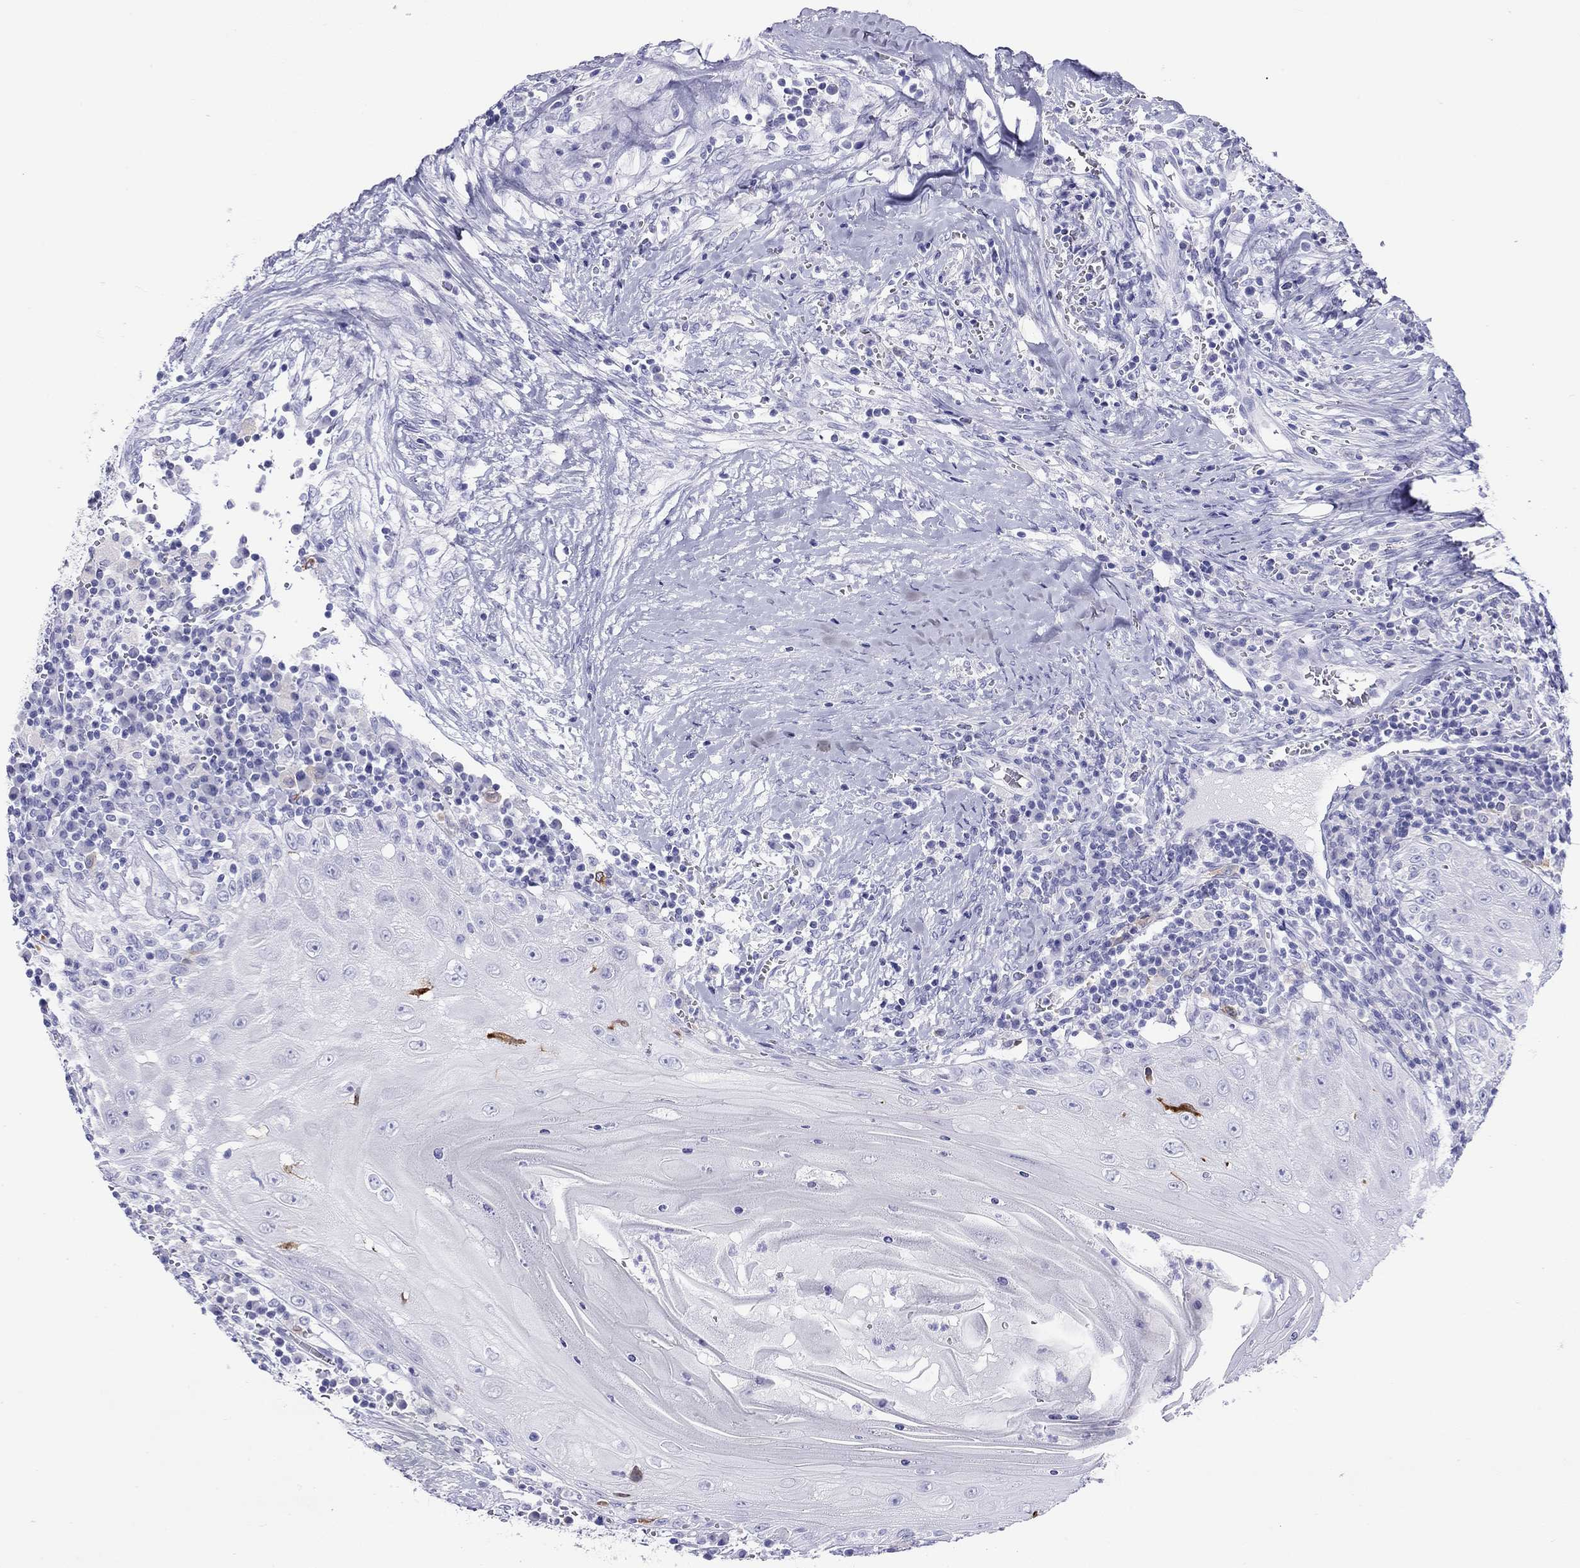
{"staining": {"intensity": "negative", "quantity": "none", "location": "none"}, "tissue": "head and neck cancer", "cell_type": "Tumor cells", "image_type": "cancer", "snomed": [{"axis": "morphology", "description": "Squamous cell carcinoma, NOS"}, {"axis": "topography", "description": "Oral tissue"}, {"axis": "topography", "description": "Head-Neck"}], "caption": "This is a micrograph of IHC staining of squamous cell carcinoma (head and neck), which shows no positivity in tumor cells.", "gene": "HLA-DQB2", "patient": {"sex": "male", "age": 58}}